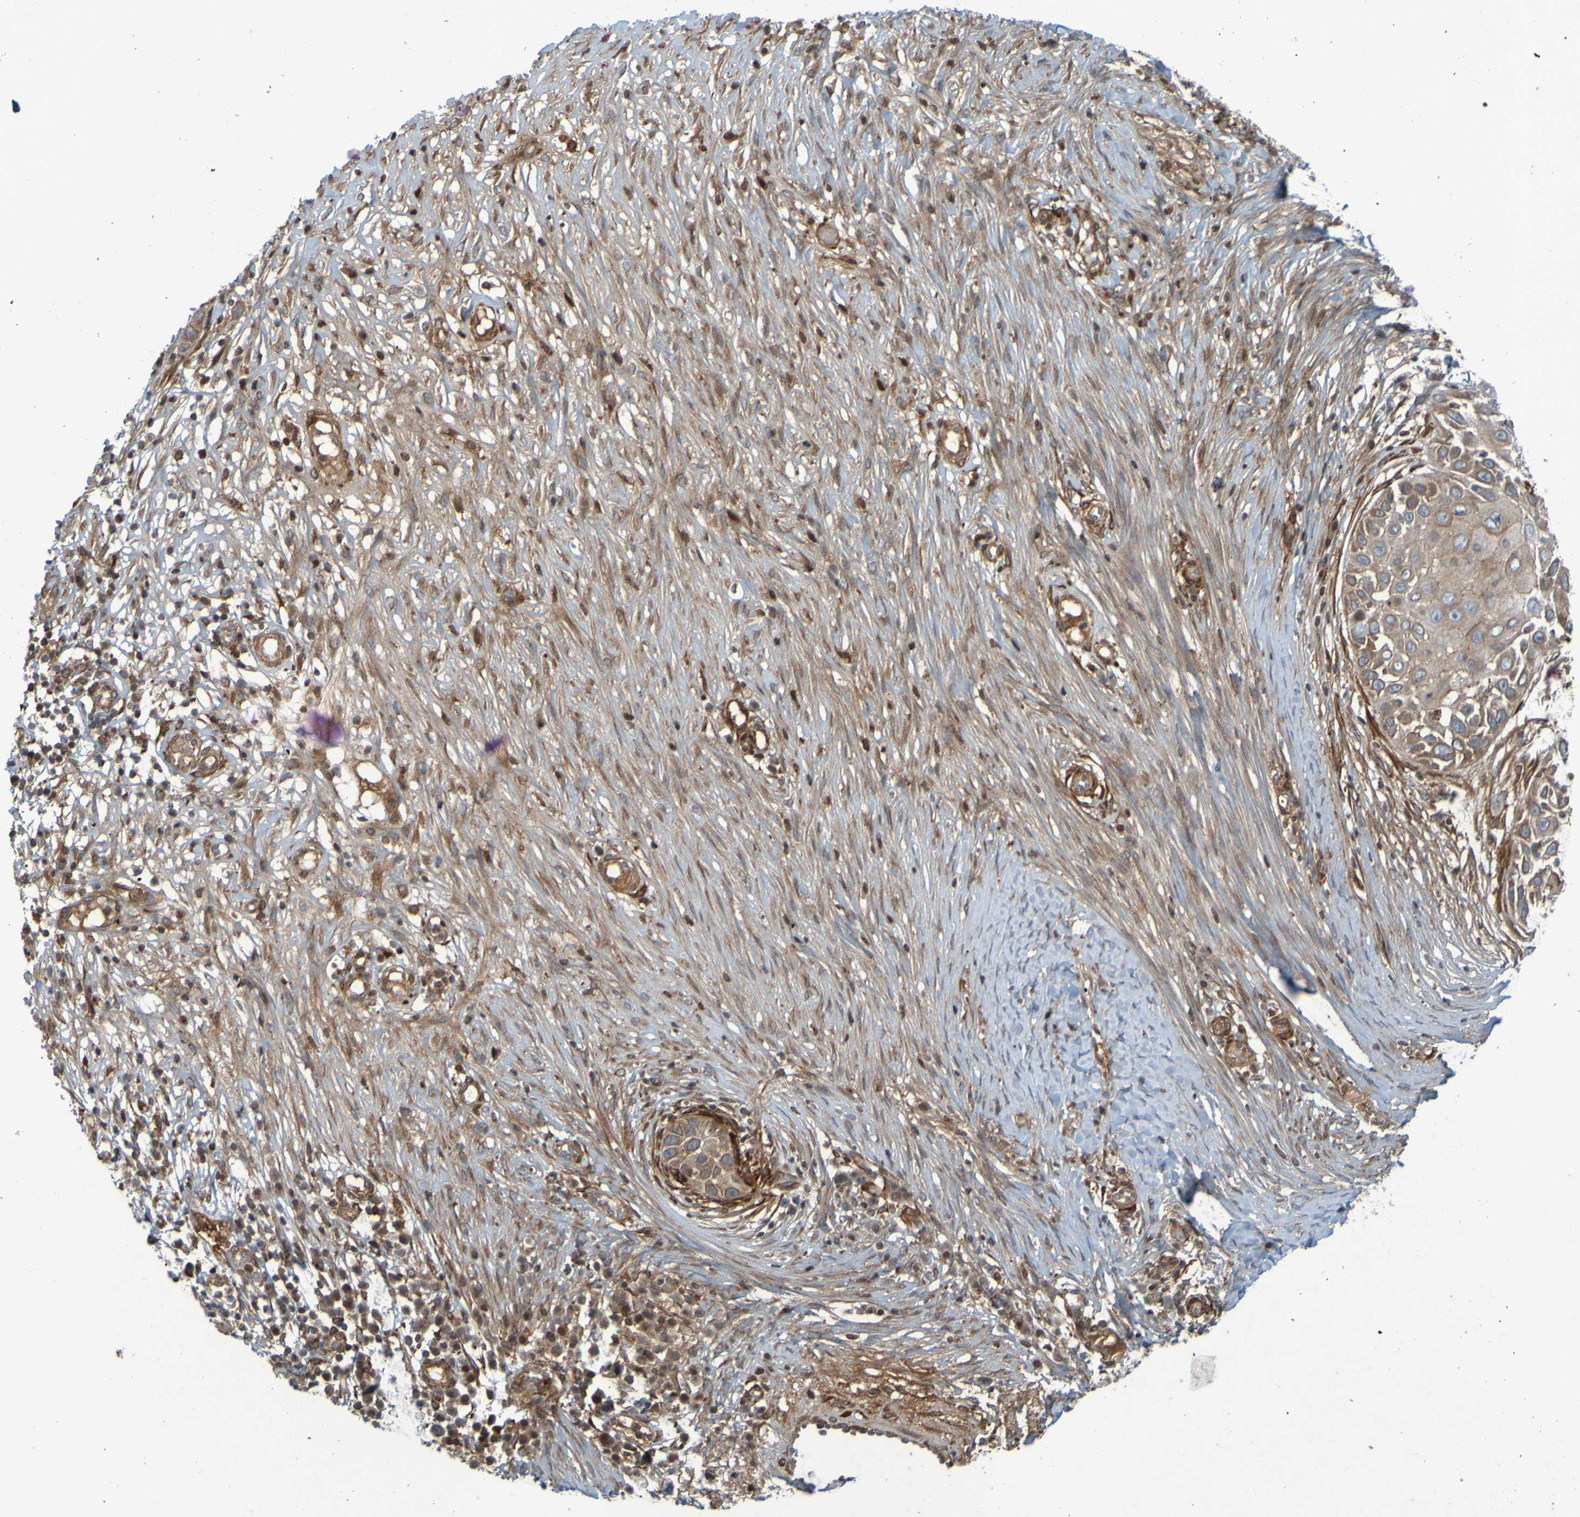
{"staining": {"intensity": "moderate", "quantity": ">75%", "location": "cytoplasmic/membranous"}, "tissue": "skin cancer", "cell_type": "Tumor cells", "image_type": "cancer", "snomed": [{"axis": "morphology", "description": "Squamous cell carcinoma, NOS"}, {"axis": "topography", "description": "Skin"}], "caption": "Skin cancer (squamous cell carcinoma) was stained to show a protein in brown. There is medium levels of moderate cytoplasmic/membranous expression in approximately >75% of tumor cells.", "gene": "GUCY1A1", "patient": {"sex": "female", "age": 44}}